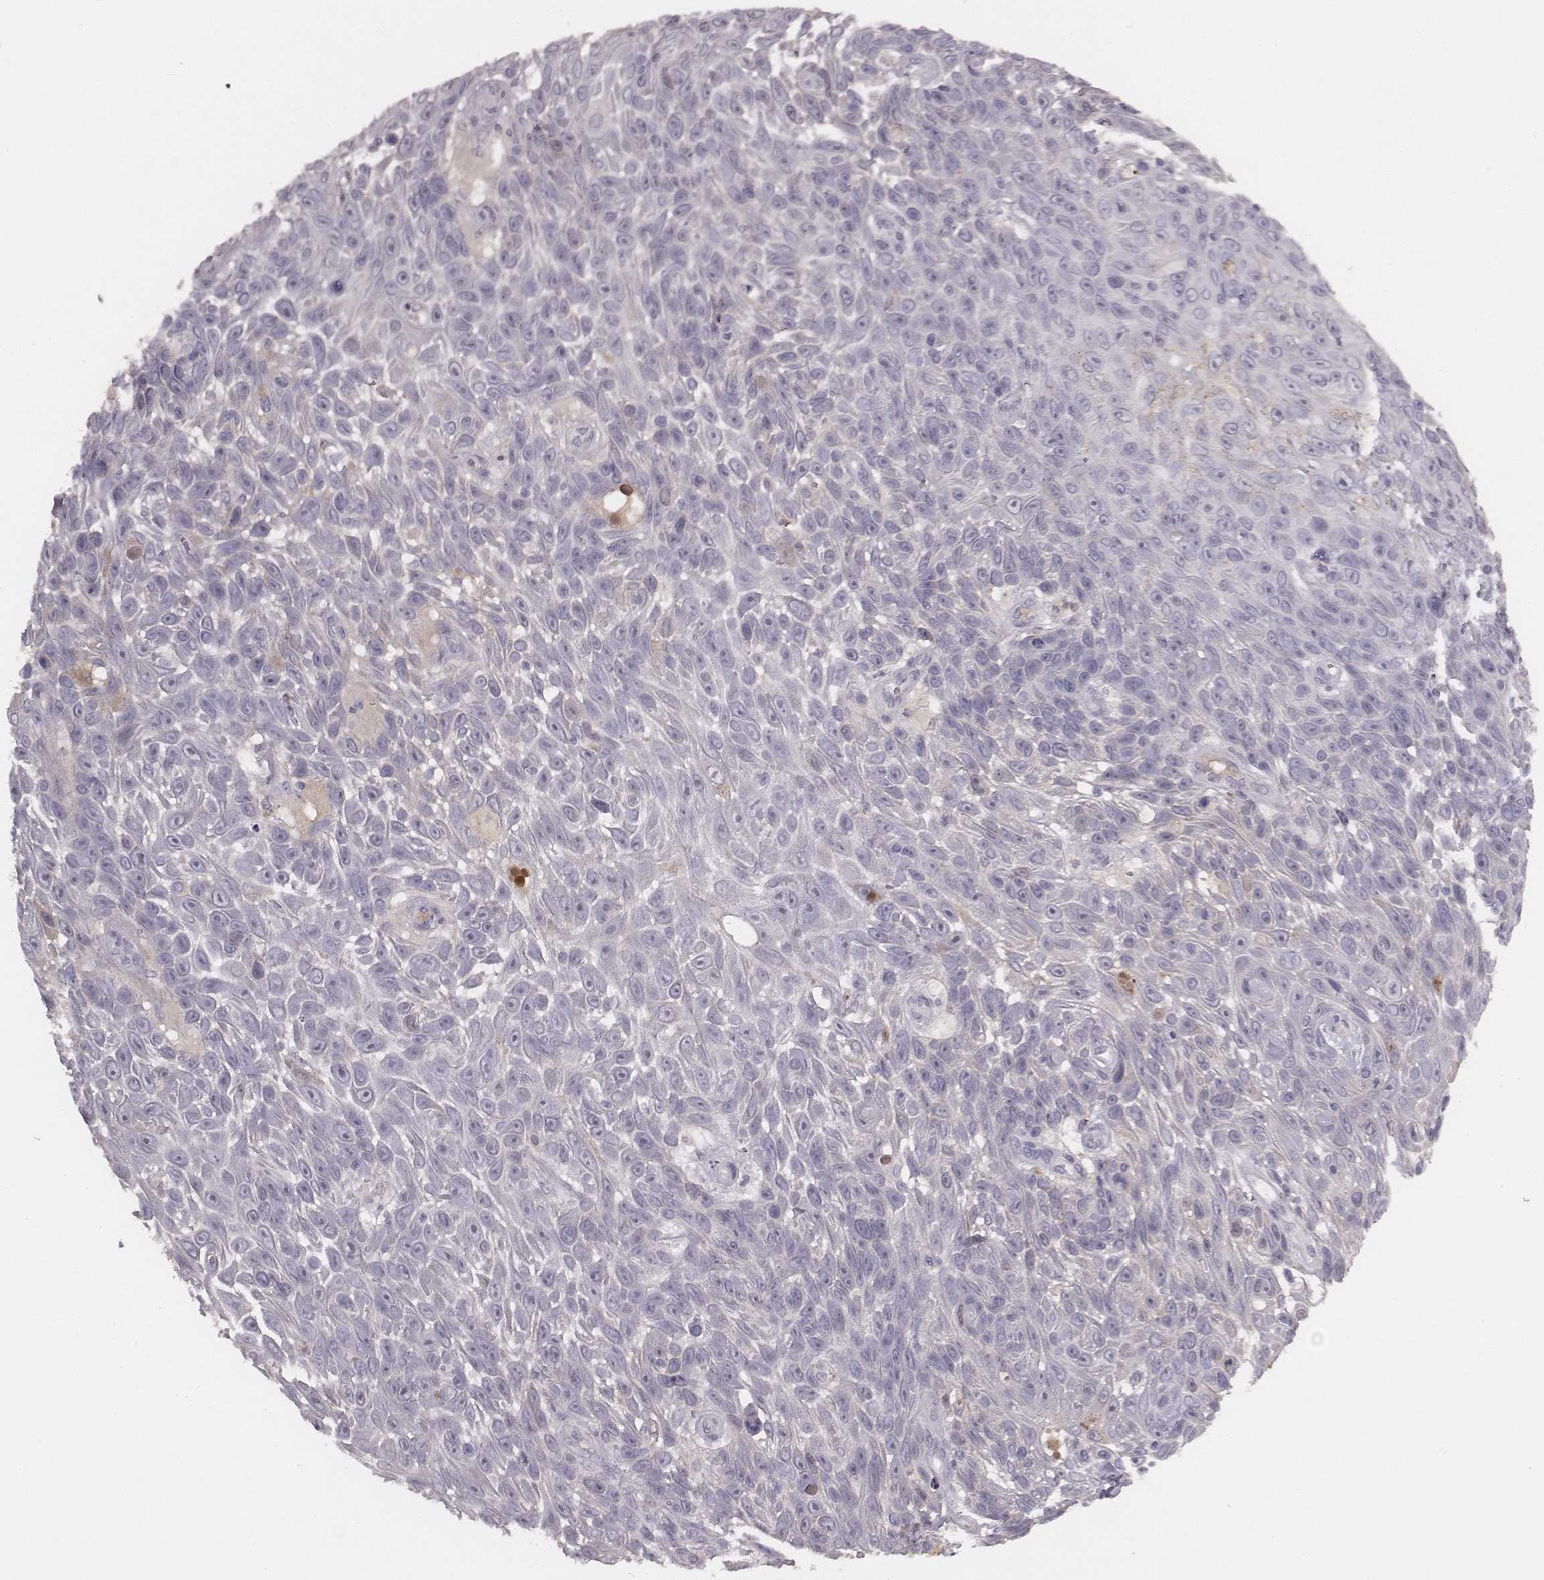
{"staining": {"intensity": "negative", "quantity": "none", "location": "none"}, "tissue": "skin cancer", "cell_type": "Tumor cells", "image_type": "cancer", "snomed": [{"axis": "morphology", "description": "Squamous cell carcinoma, NOS"}, {"axis": "topography", "description": "Skin"}], "caption": "A high-resolution micrograph shows immunohistochemistry staining of skin cancer, which exhibits no significant staining in tumor cells.", "gene": "SLC22A6", "patient": {"sex": "male", "age": 82}}